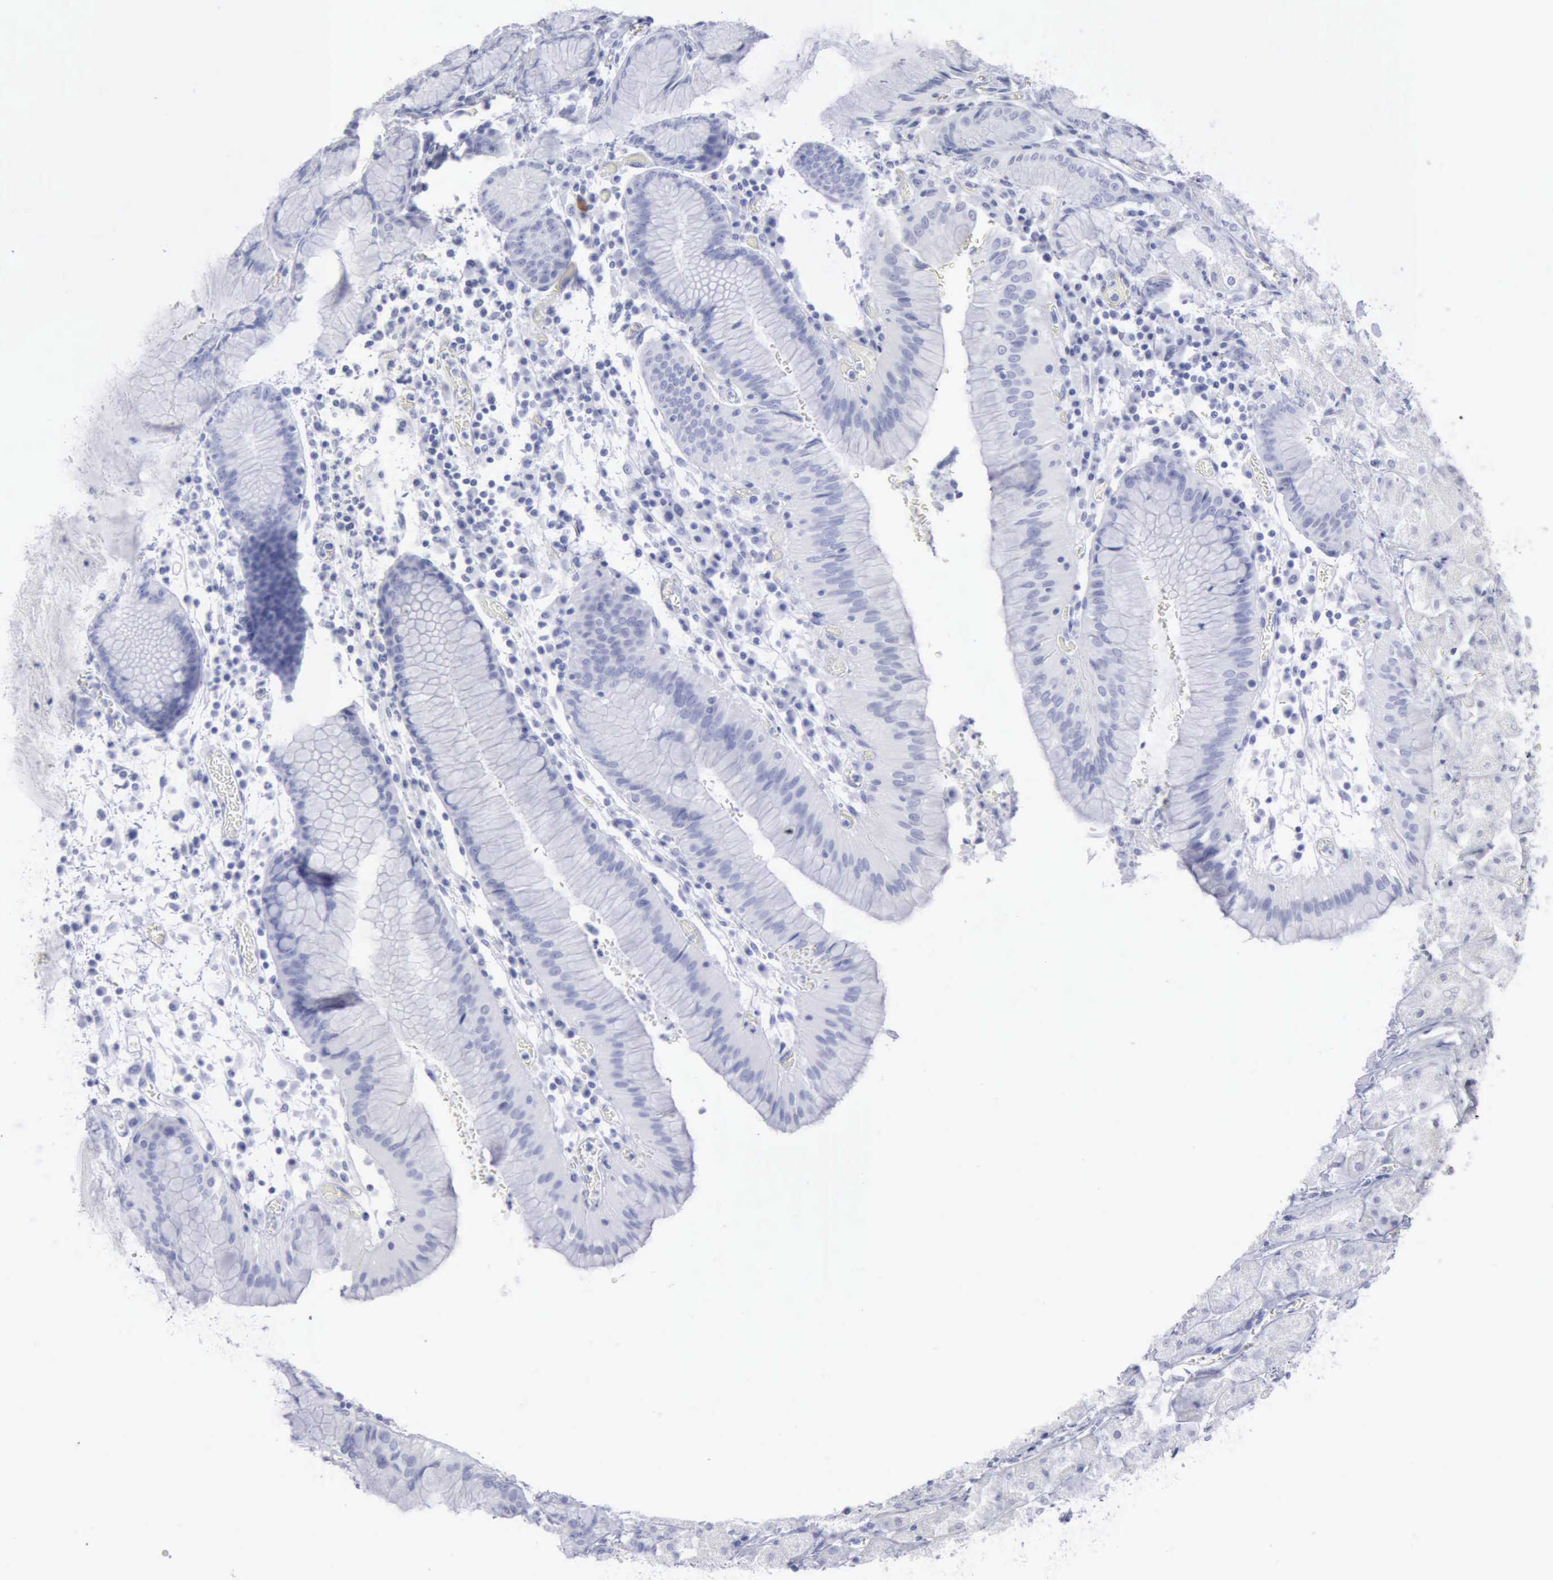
{"staining": {"intensity": "negative", "quantity": "none", "location": "none"}, "tissue": "stomach", "cell_type": "Glandular cells", "image_type": "normal", "snomed": [{"axis": "morphology", "description": "Normal tissue, NOS"}, {"axis": "topography", "description": "Stomach, lower"}], "caption": "Immunohistochemistry (IHC) of benign human stomach exhibits no positivity in glandular cells.", "gene": "KRT13", "patient": {"sex": "female", "age": 73}}